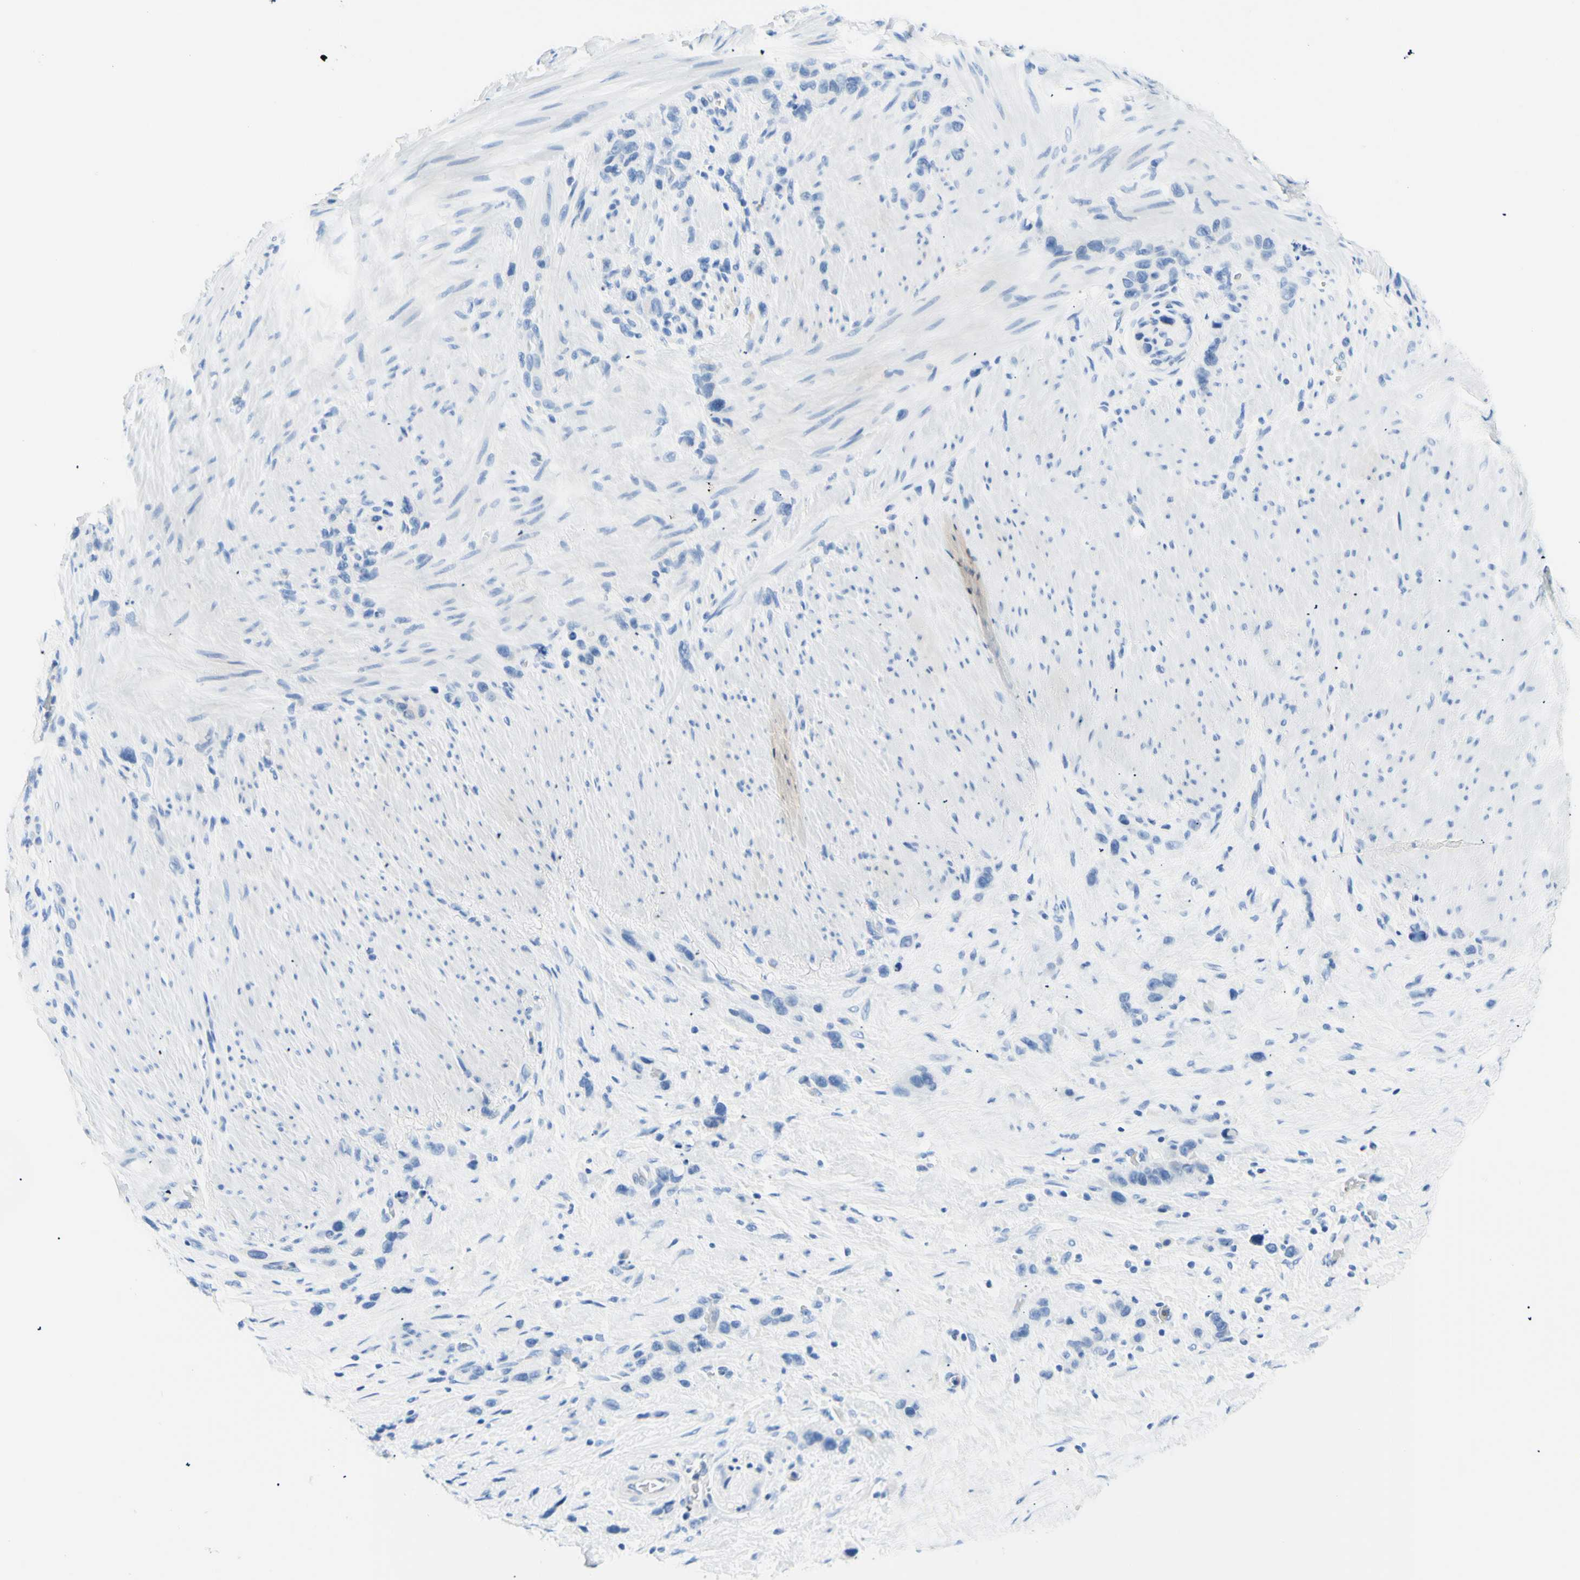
{"staining": {"intensity": "negative", "quantity": "none", "location": "none"}, "tissue": "stomach cancer", "cell_type": "Tumor cells", "image_type": "cancer", "snomed": [{"axis": "morphology", "description": "Adenocarcinoma, NOS"}, {"axis": "morphology", "description": "Adenocarcinoma, High grade"}, {"axis": "topography", "description": "Stomach, upper"}, {"axis": "topography", "description": "Stomach, lower"}], "caption": "Micrograph shows no protein expression in tumor cells of stomach cancer (adenocarcinoma) tissue.", "gene": "HPCA", "patient": {"sex": "female", "age": 65}}